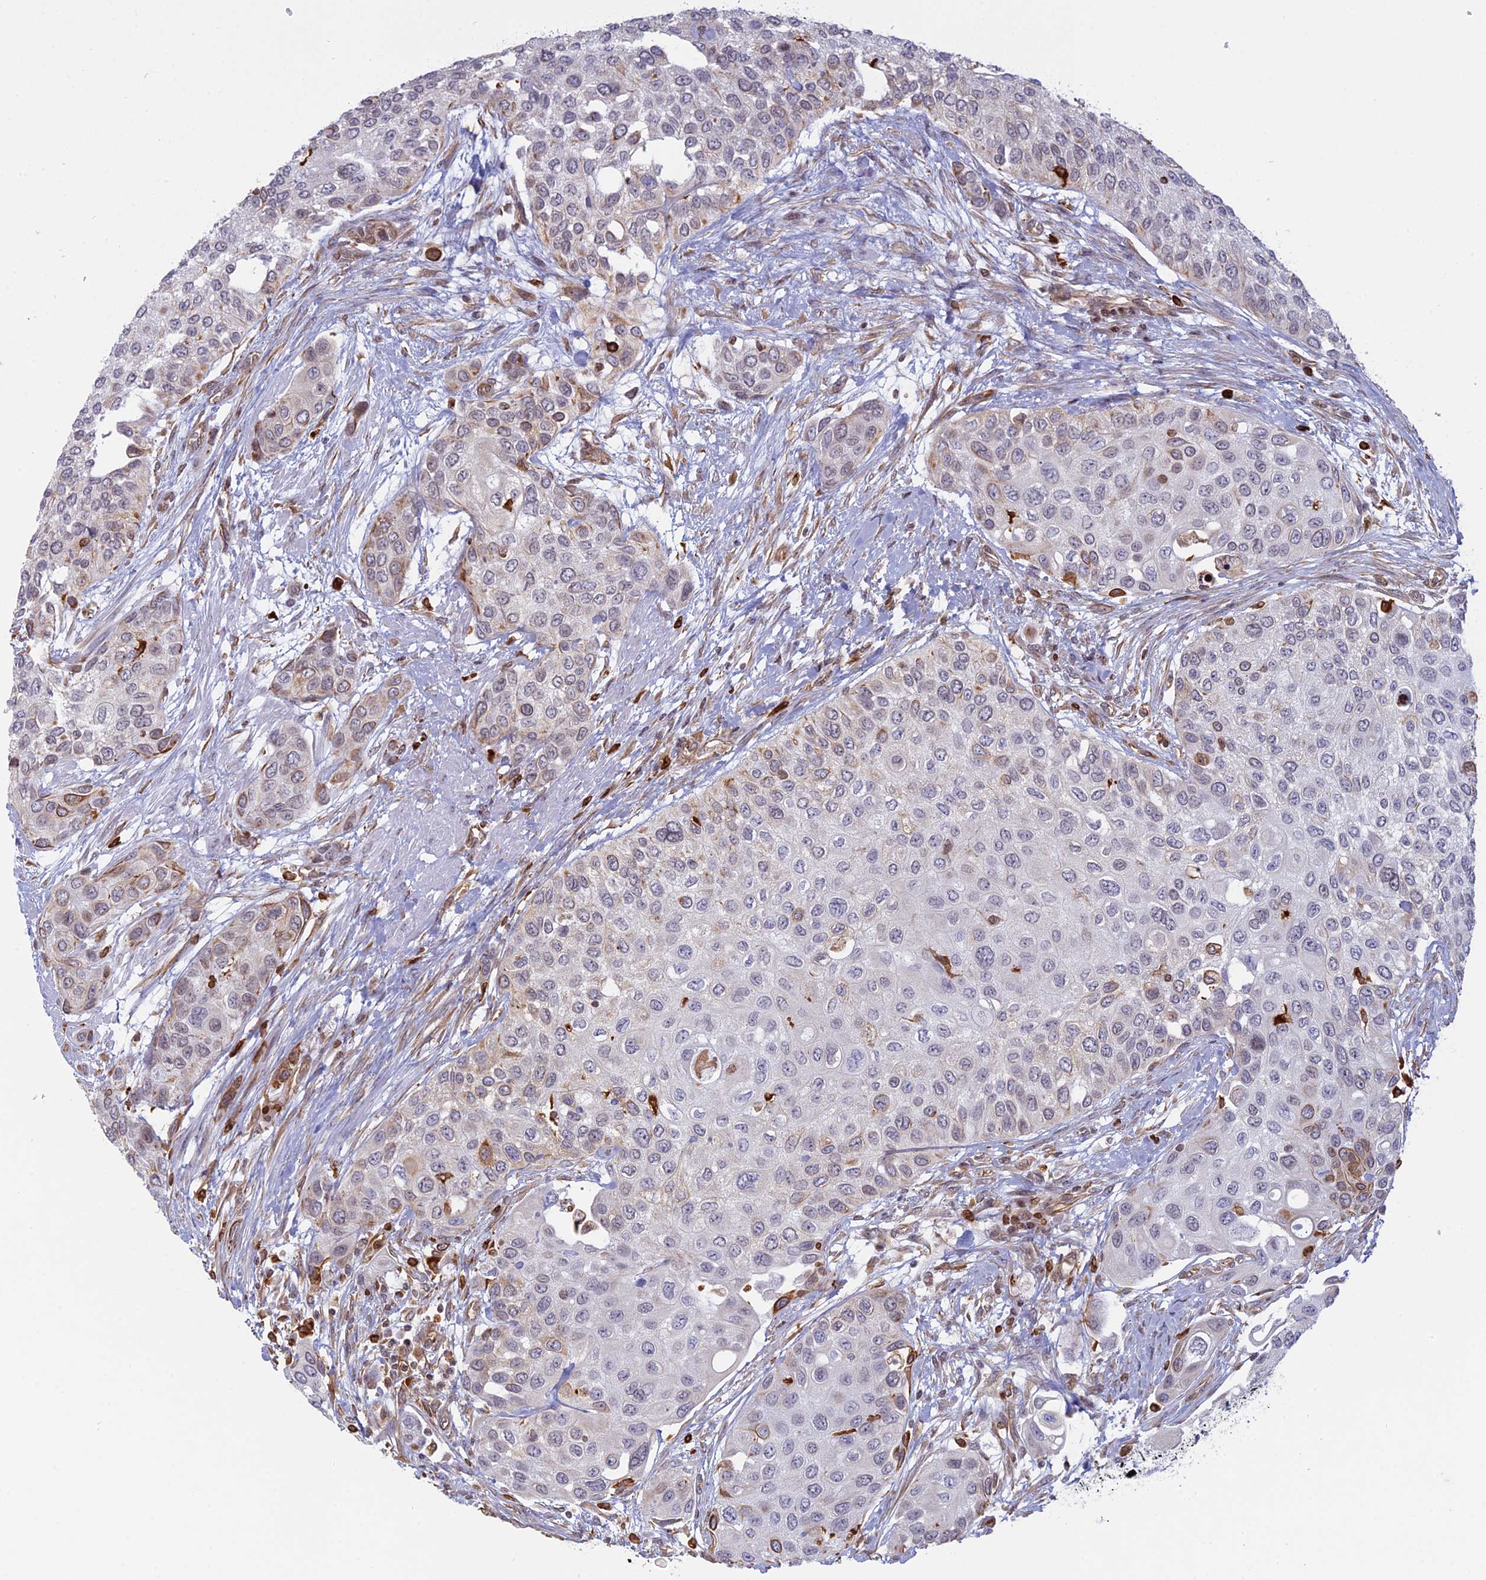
{"staining": {"intensity": "negative", "quantity": "none", "location": "none"}, "tissue": "urothelial cancer", "cell_type": "Tumor cells", "image_type": "cancer", "snomed": [{"axis": "morphology", "description": "Normal tissue, NOS"}, {"axis": "morphology", "description": "Urothelial carcinoma, High grade"}, {"axis": "topography", "description": "Vascular tissue"}, {"axis": "topography", "description": "Urinary bladder"}], "caption": "An immunohistochemistry image of high-grade urothelial carcinoma is shown. There is no staining in tumor cells of high-grade urothelial carcinoma.", "gene": "APOBR", "patient": {"sex": "female", "age": 56}}